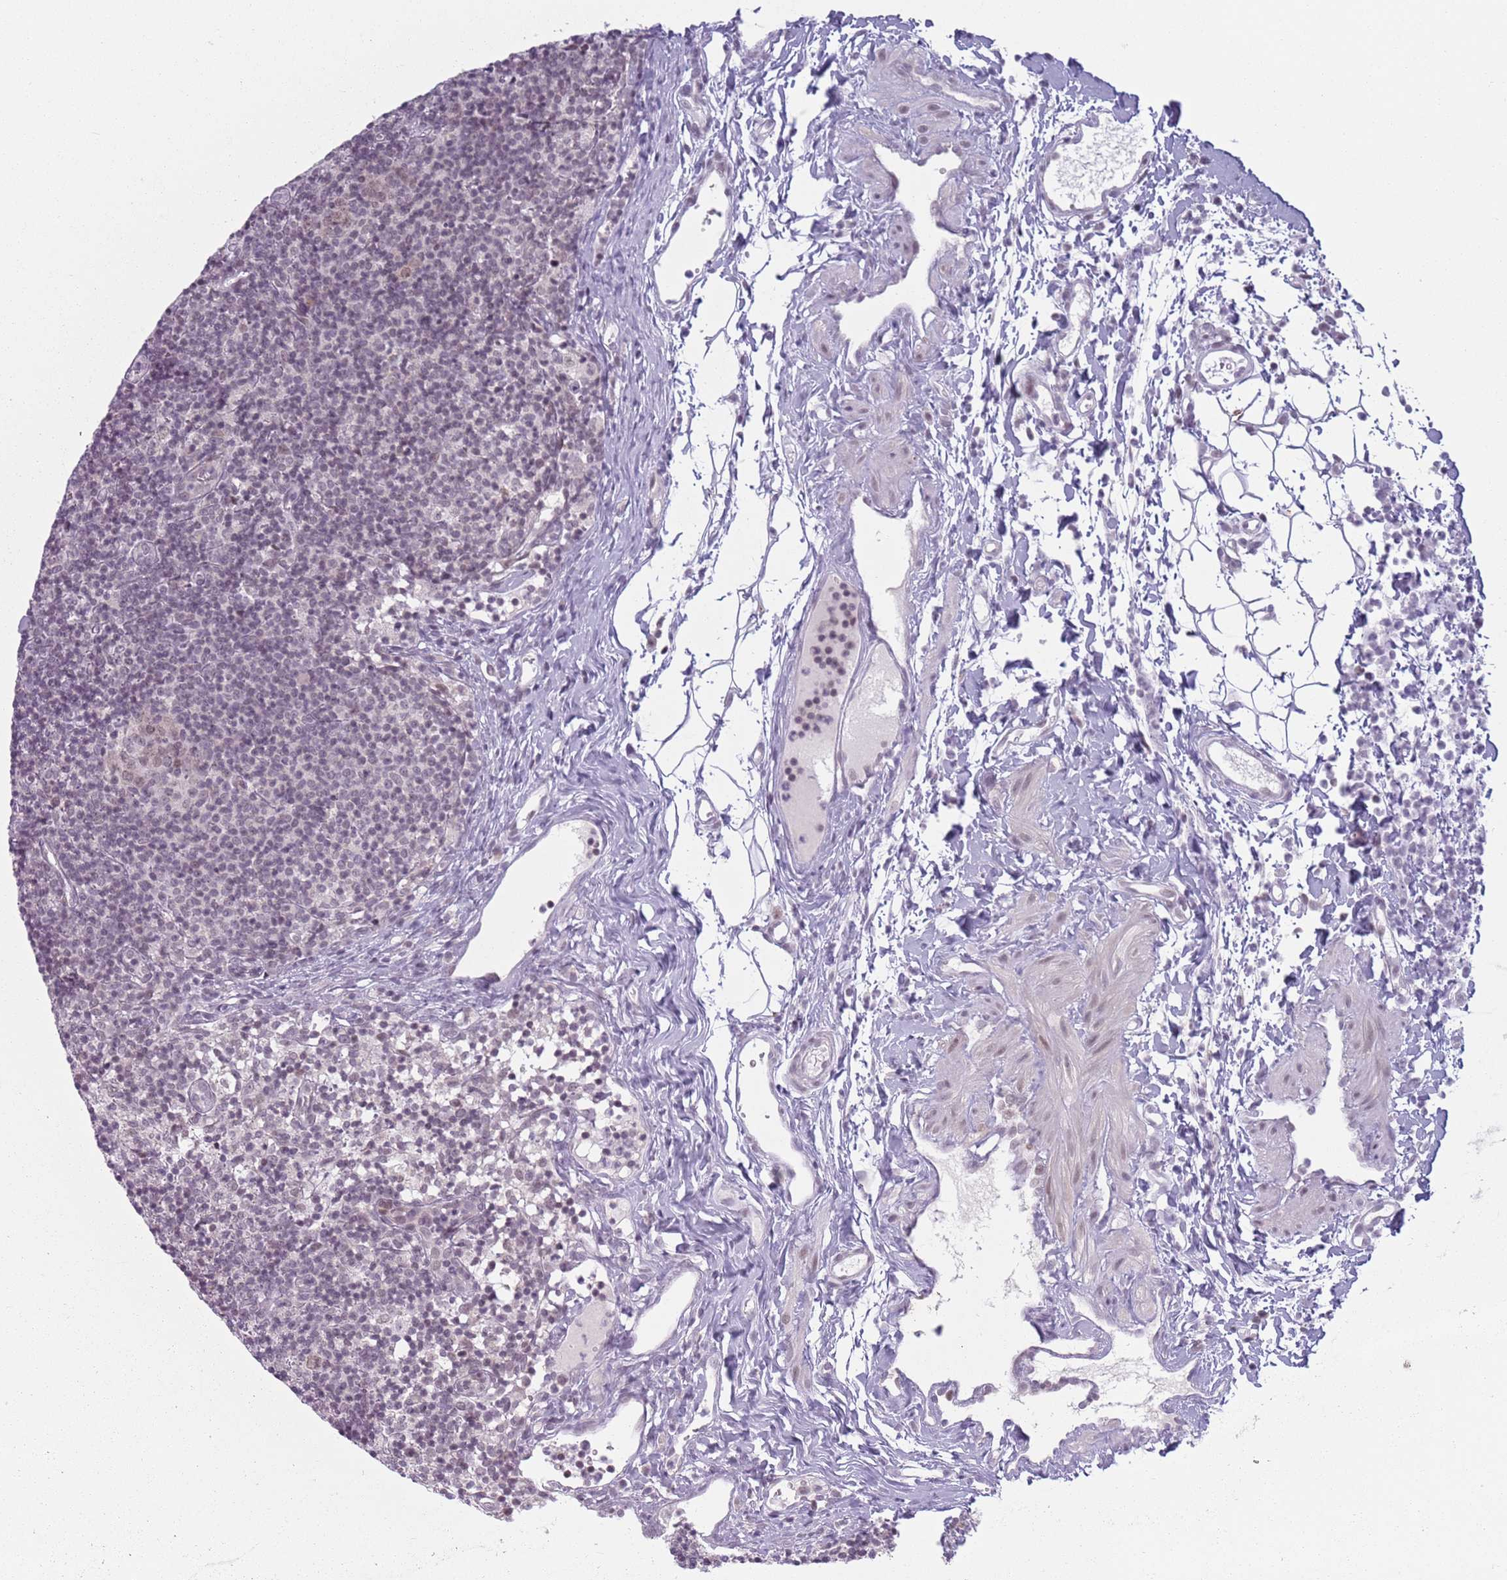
{"staining": {"intensity": "moderate", "quantity": "<25%", "location": "nuclear"}, "tissue": "lymph node", "cell_type": "Non-germinal center cells", "image_type": "normal", "snomed": [{"axis": "morphology", "description": "Normal tissue, NOS"}, {"axis": "topography", "description": "Lymph node"}], "caption": "The photomicrograph reveals a brown stain indicating the presence of a protein in the nuclear of non-germinal center cells in lymph node.", "gene": "MRPL34", "patient": {"sex": "female", "age": 37}}